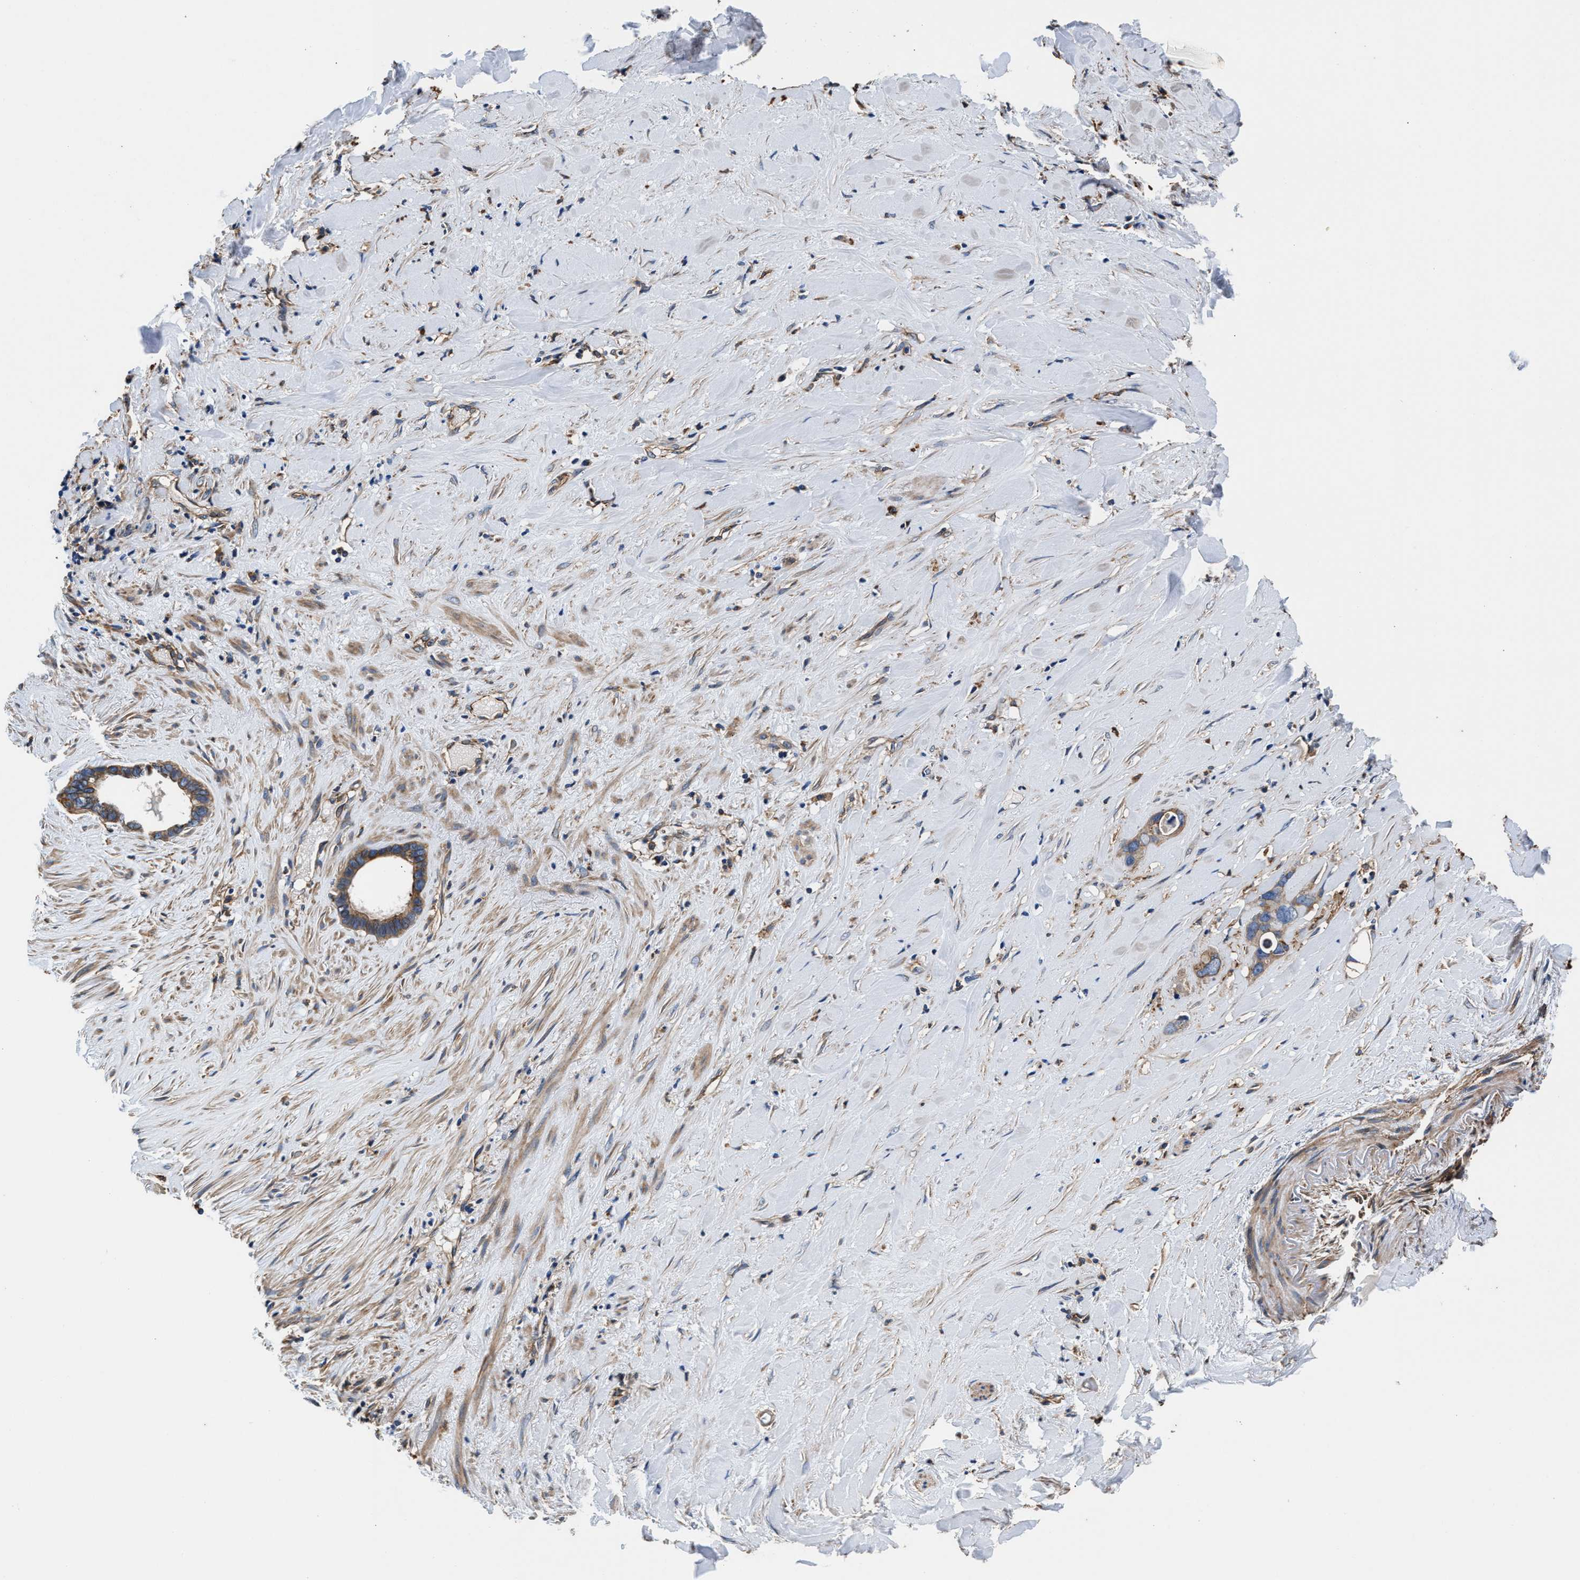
{"staining": {"intensity": "moderate", "quantity": ">75%", "location": "cytoplasmic/membranous"}, "tissue": "liver cancer", "cell_type": "Tumor cells", "image_type": "cancer", "snomed": [{"axis": "morphology", "description": "Cholangiocarcinoma"}, {"axis": "topography", "description": "Liver"}], "caption": "Liver cholangiocarcinoma stained with immunohistochemistry displays moderate cytoplasmic/membranous positivity in about >75% of tumor cells.", "gene": "PPP1R9B", "patient": {"sex": "female", "age": 65}}